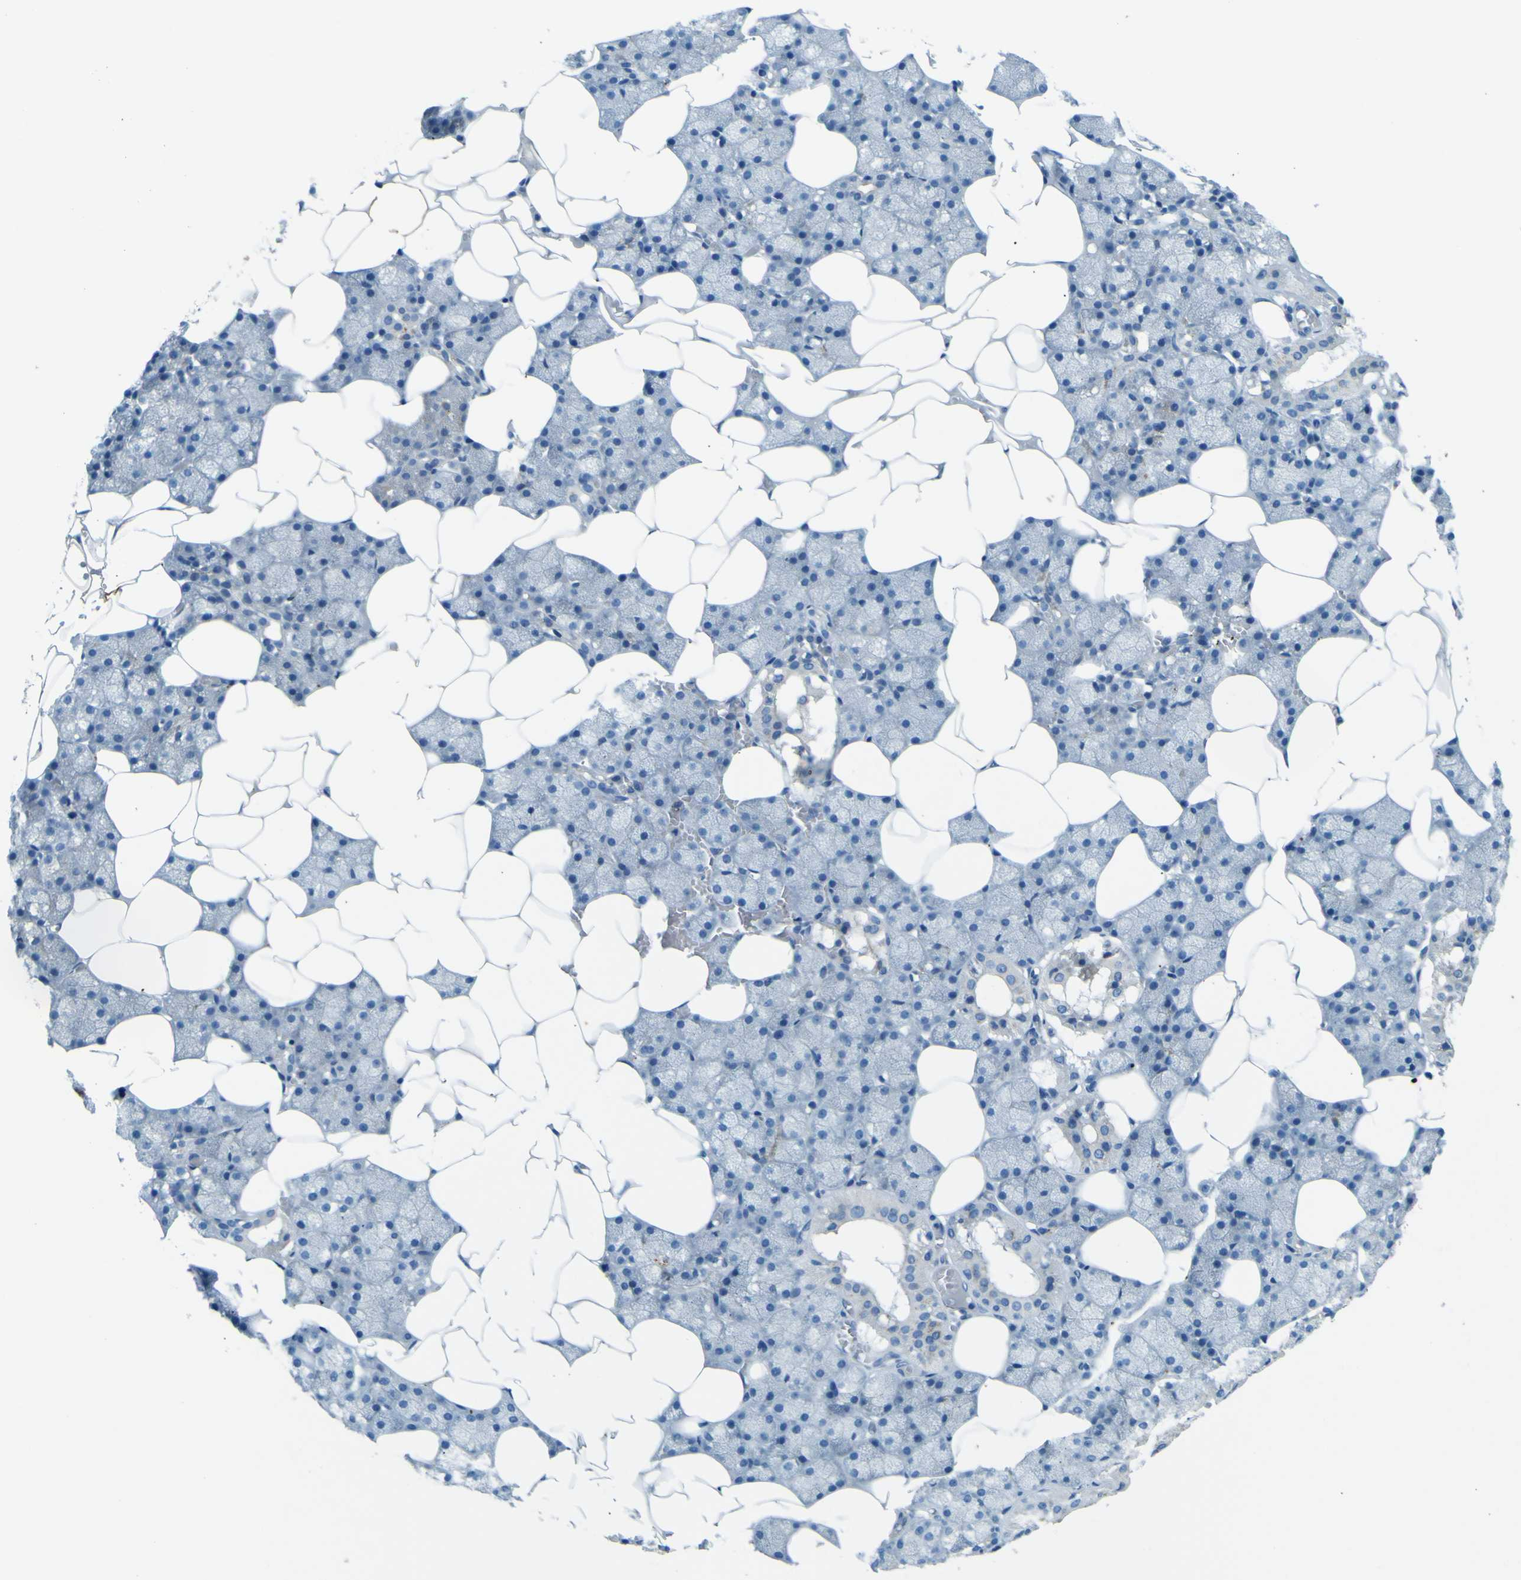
{"staining": {"intensity": "weak", "quantity": "<25%", "location": "cytoplasmic/membranous"}, "tissue": "salivary gland", "cell_type": "Glandular cells", "image_type": "normal", "snomed": [{"axis": "morphology", "description": "Normal tissue, NOS"}, {"axis": "topography", "description": "Salivary gland"}], "caption": "Immunohistochemistry (IHC) image of normal salivary gland: human salivary gland stained with DAB (3,3'-diaminobenzidine) exhibits no significant protein staining in glandular cells.", "gene": "PDE9A", "patient": {"sex": "male", "age": 62}}